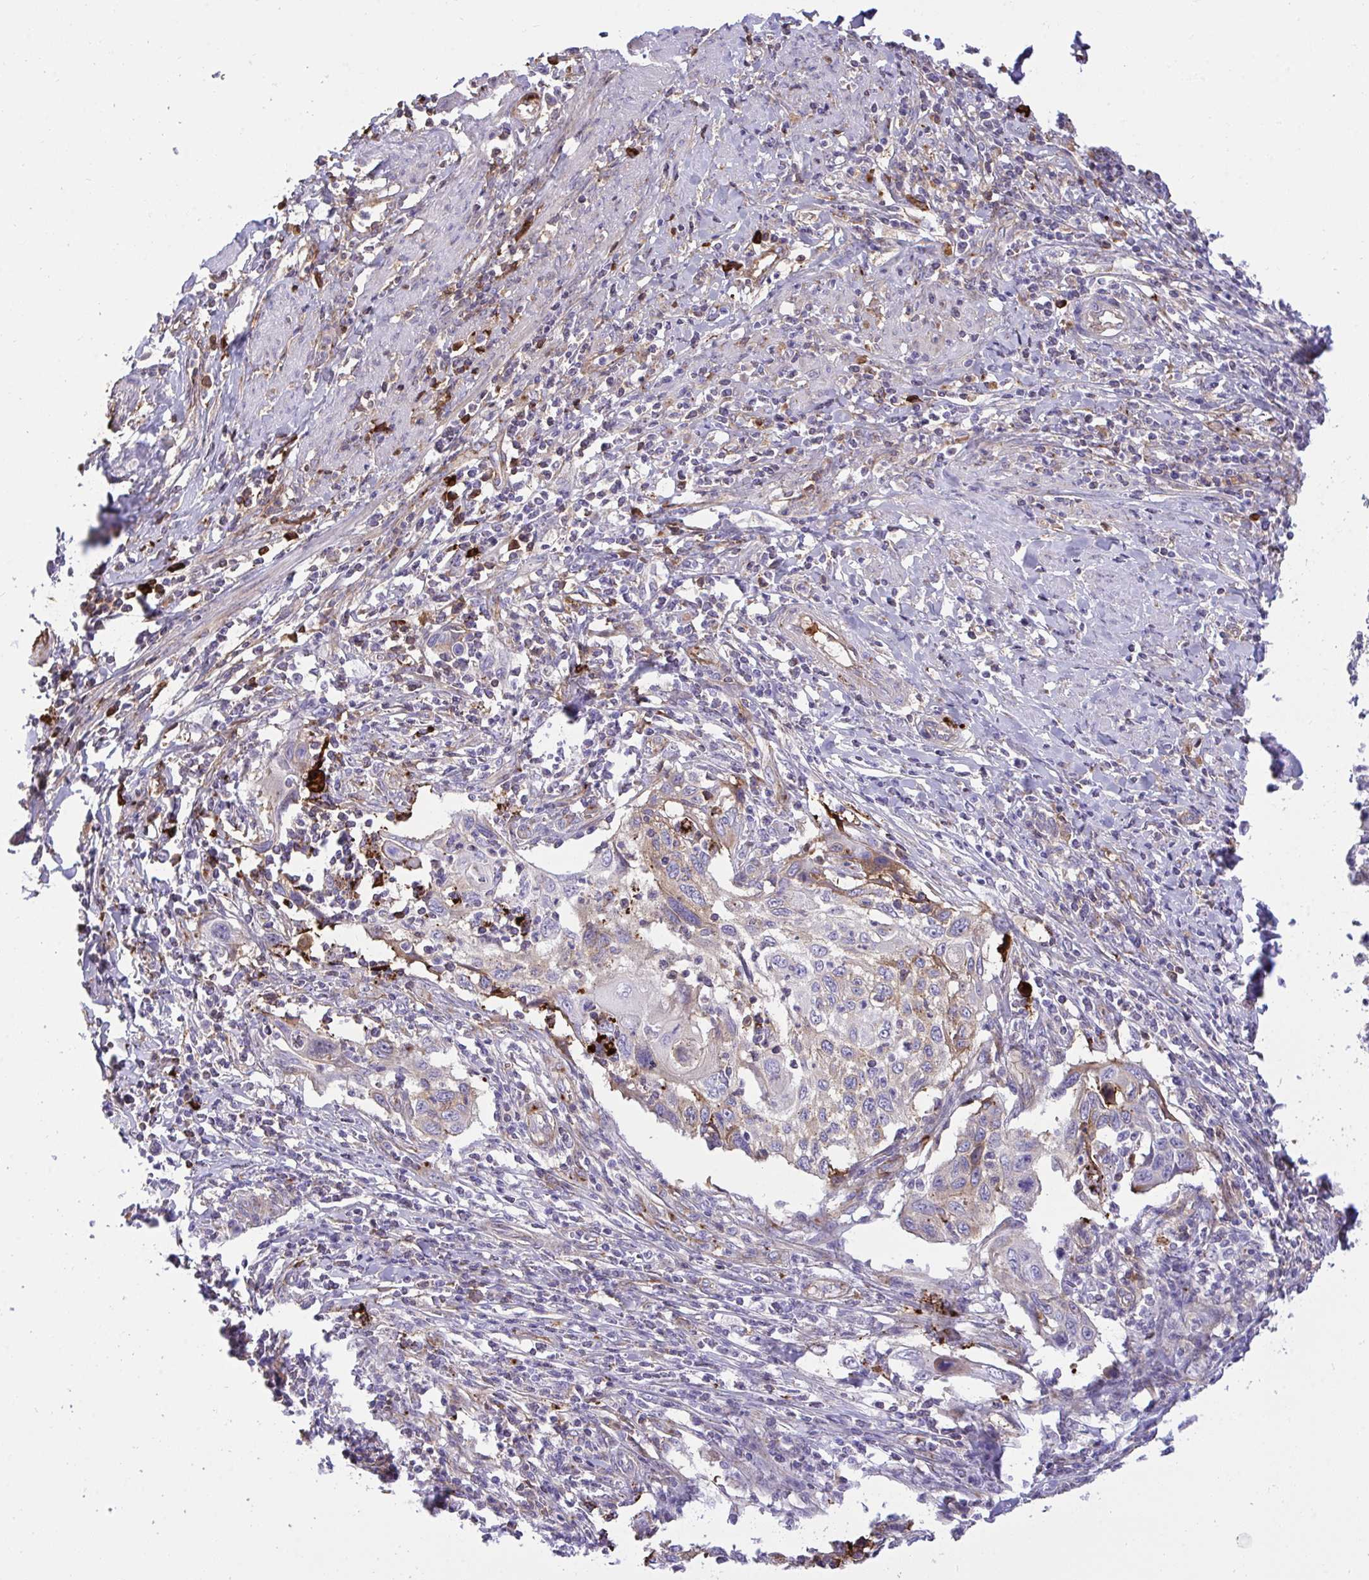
{"staining": {"intensity": "moderate", "quantity": "<25%", "location": "cytoplasmic/membranous"}, "tissue": "cervical cancer", "cell_type": "Tumor cells", "image_type": "cancer", "snomed": [{"axis": "morphology", "description": "Squamous cell carcinoma, NOS"}, {"axis": "topography", "description": "Cervix"}], "caption": "Human cervical cancer (squamous cell carcinoma) stained with a brown dye exhibits moderate cytoplasmic/membranous positive expression in approximately <25% of tumor cells.", "gene": "F2", "patient": {"sex": "female", "age": 70}}